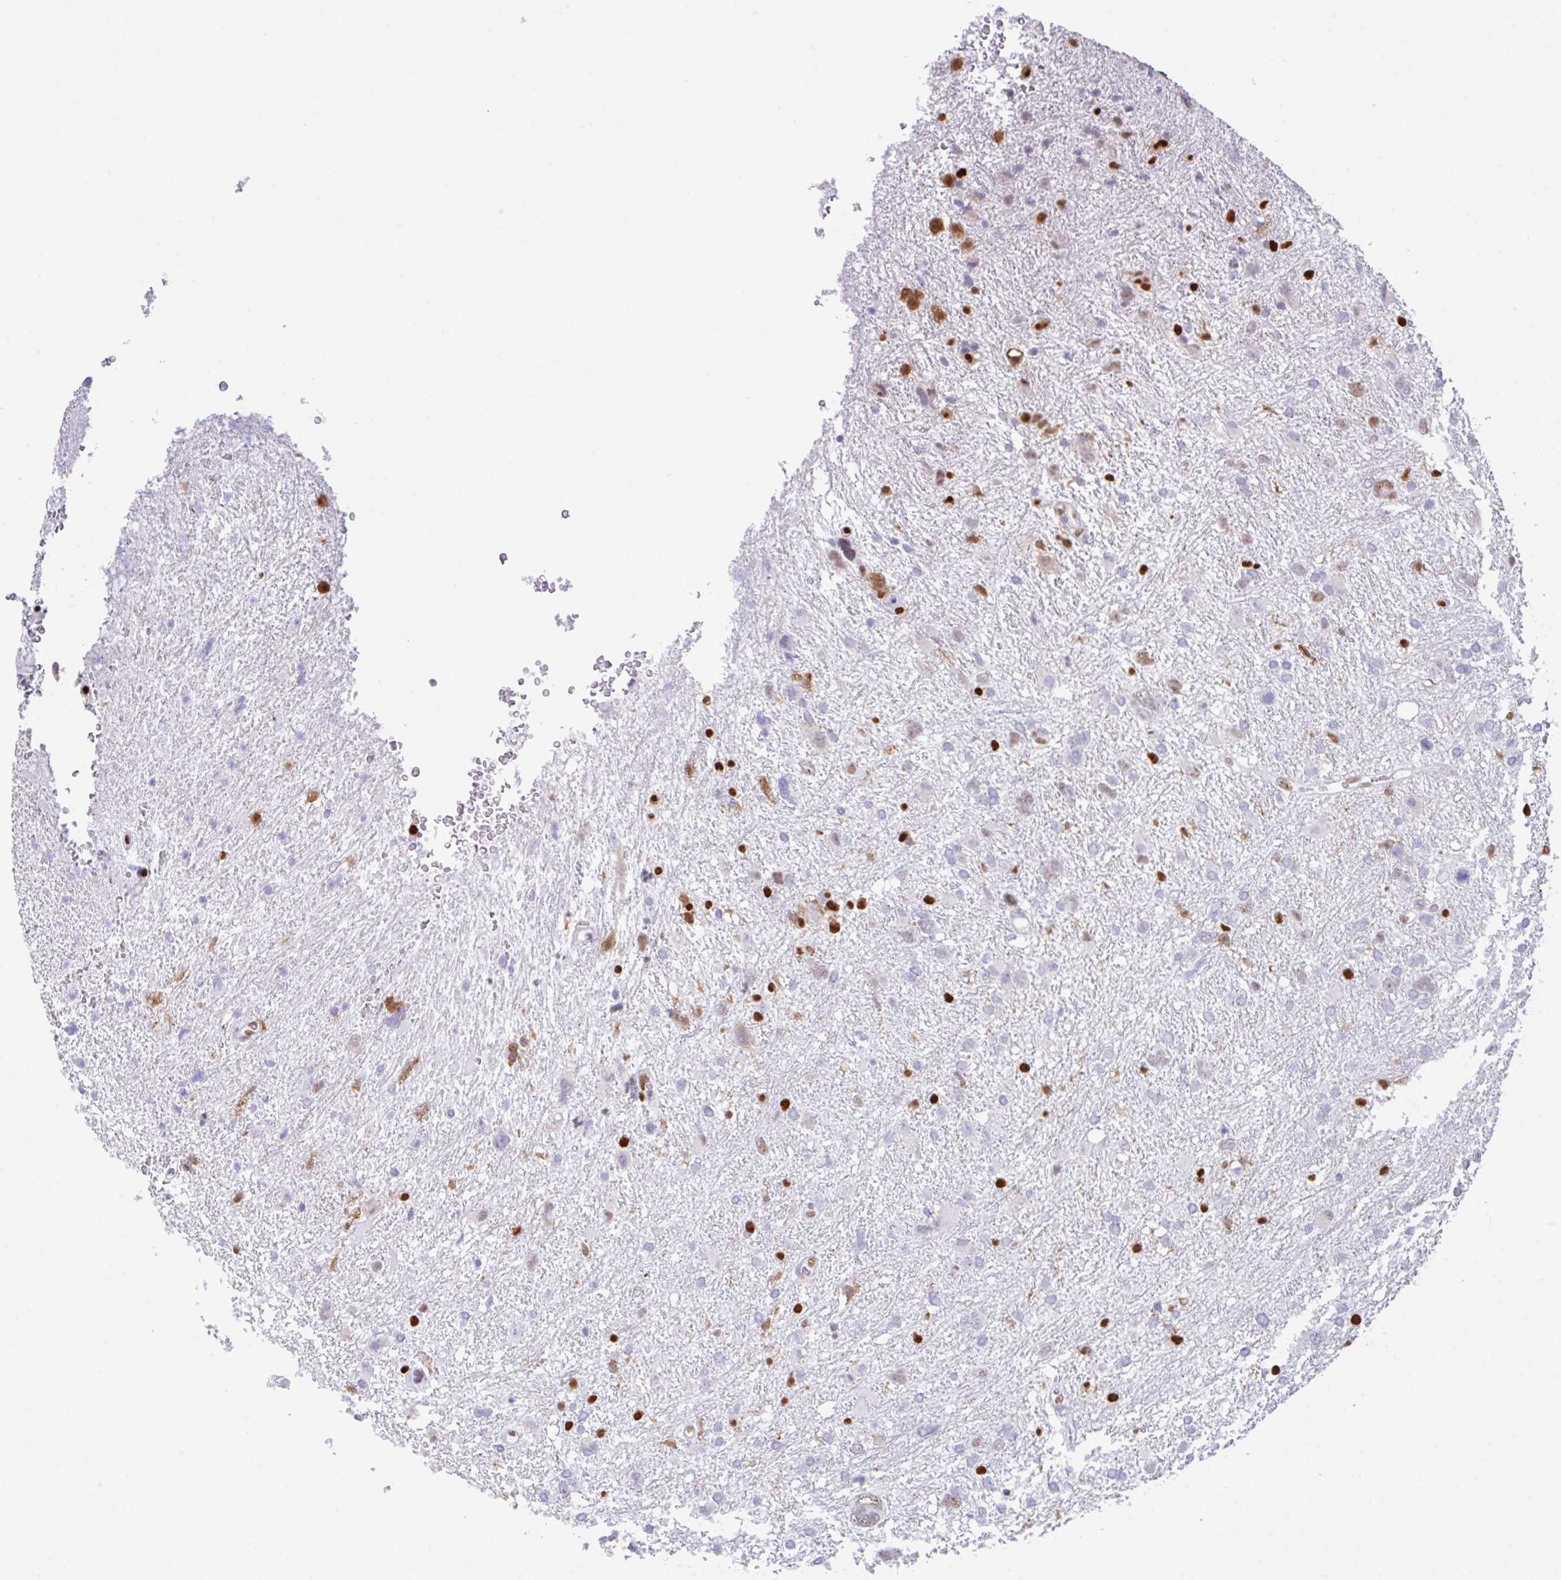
{"staining": {"intensity": "moderate", "quantity": "<25%", "location": "nuclear"}, "tissue": "glioma", "cell_type": "Tumor cells", "image_type": "cancer", "snomed": [{"axis": "morphology", "description": "Glioma, malignant, High grade"}, {"axis": "topography", "description": "Brain"}], "caption": "This image shows IHC staining of human malignant glioma (high-grade), with low moderate nuclear positivity in about <25% of tumor cells.", "gene": "BTBD10", "patient": {"sex": "male", "age": 61}}